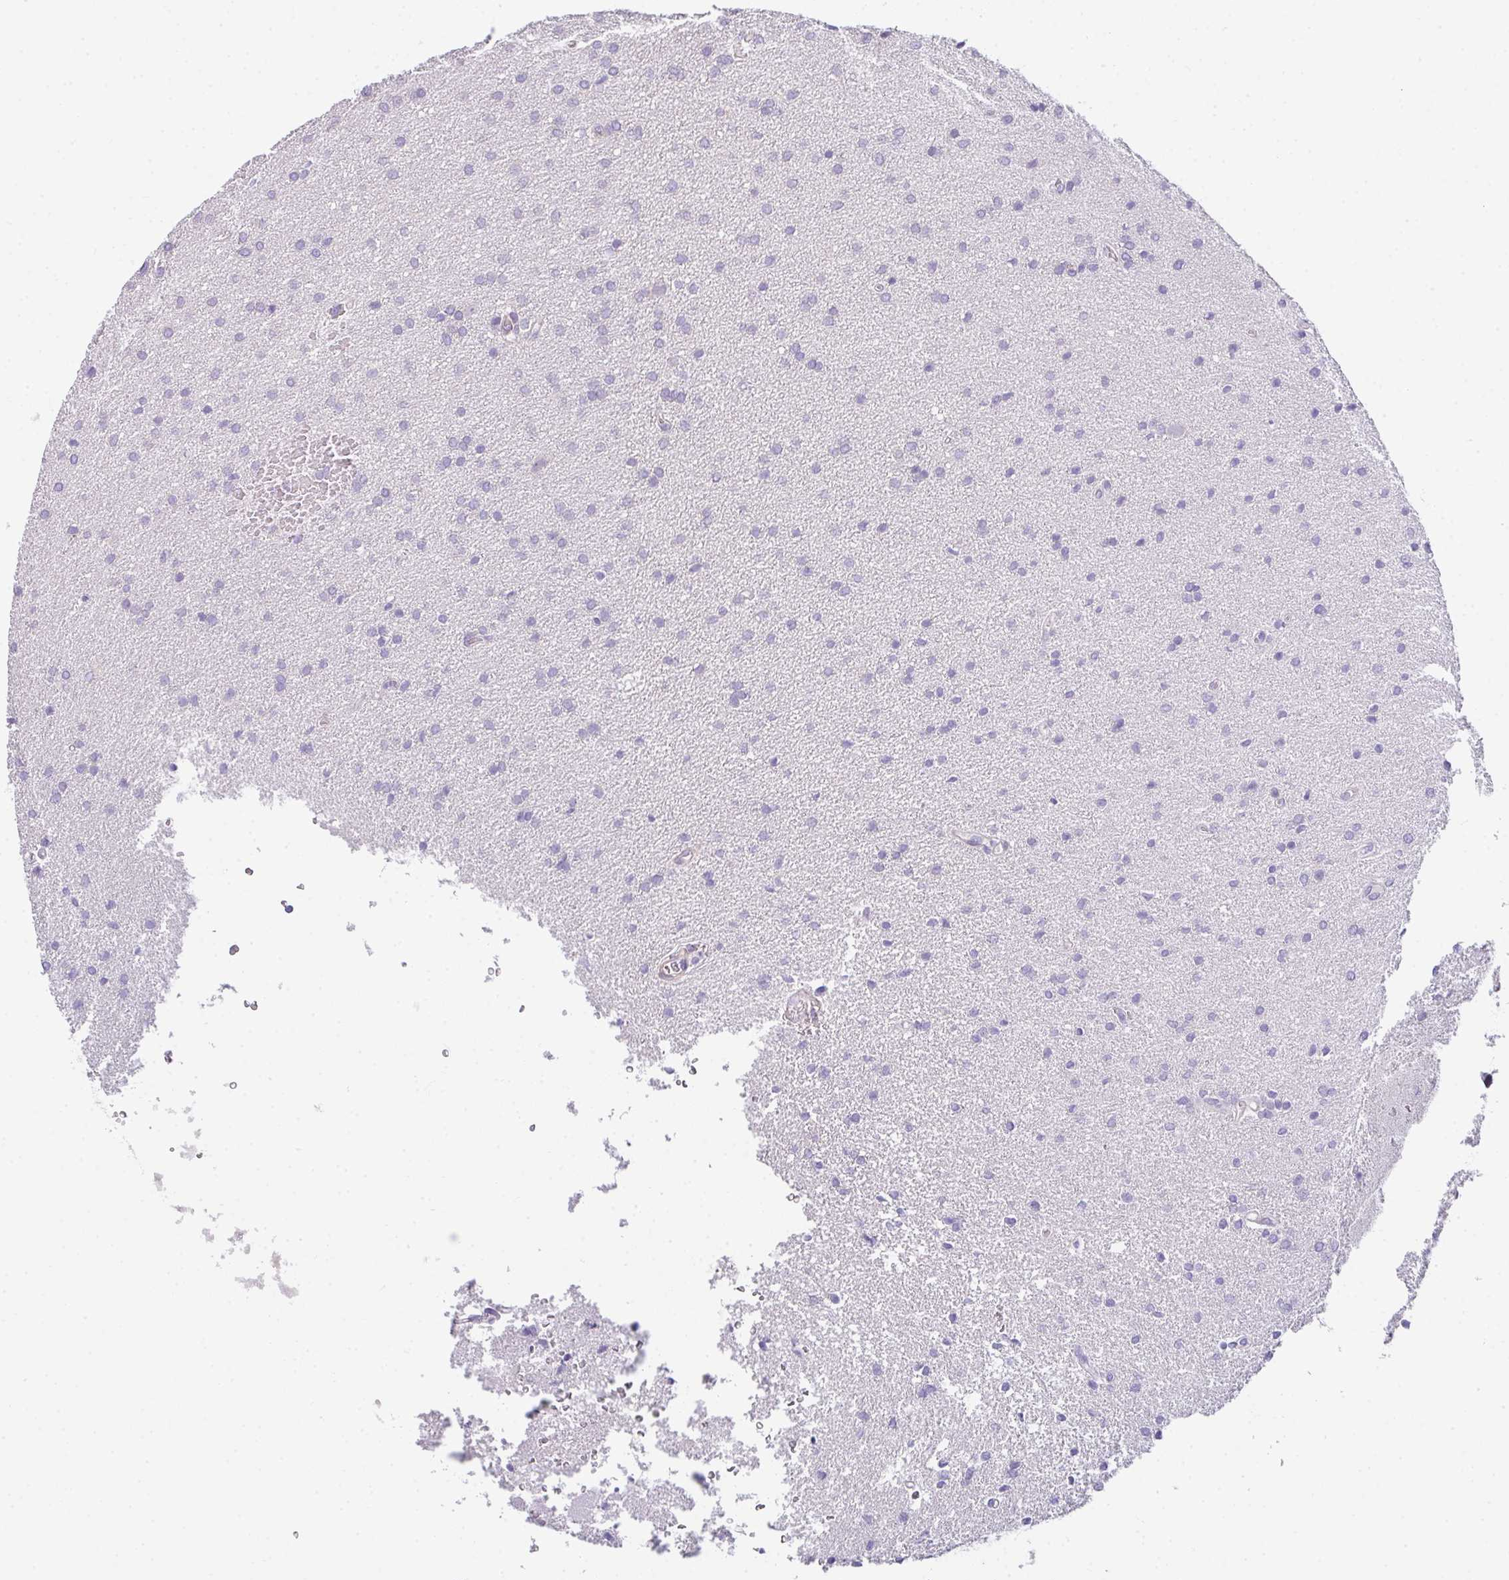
{"staining": {"intensity": "negative", "quantity": "none", "location": "none"}, "tissue": "glioma", "cell_type": "Tumor cells", "image_type": "cancer", "snomed": [{"axis": "morphology", "description": "Glioma, malignant, Low grade"}, {"axis": "topography", "description": "Brain"}], "caption": "This is an immunohistochemistry micrograph of human glioma. There is no staining in tumor cells.", "gene": "FILIP1", "patient": {"sex": "female", "age": 34}}